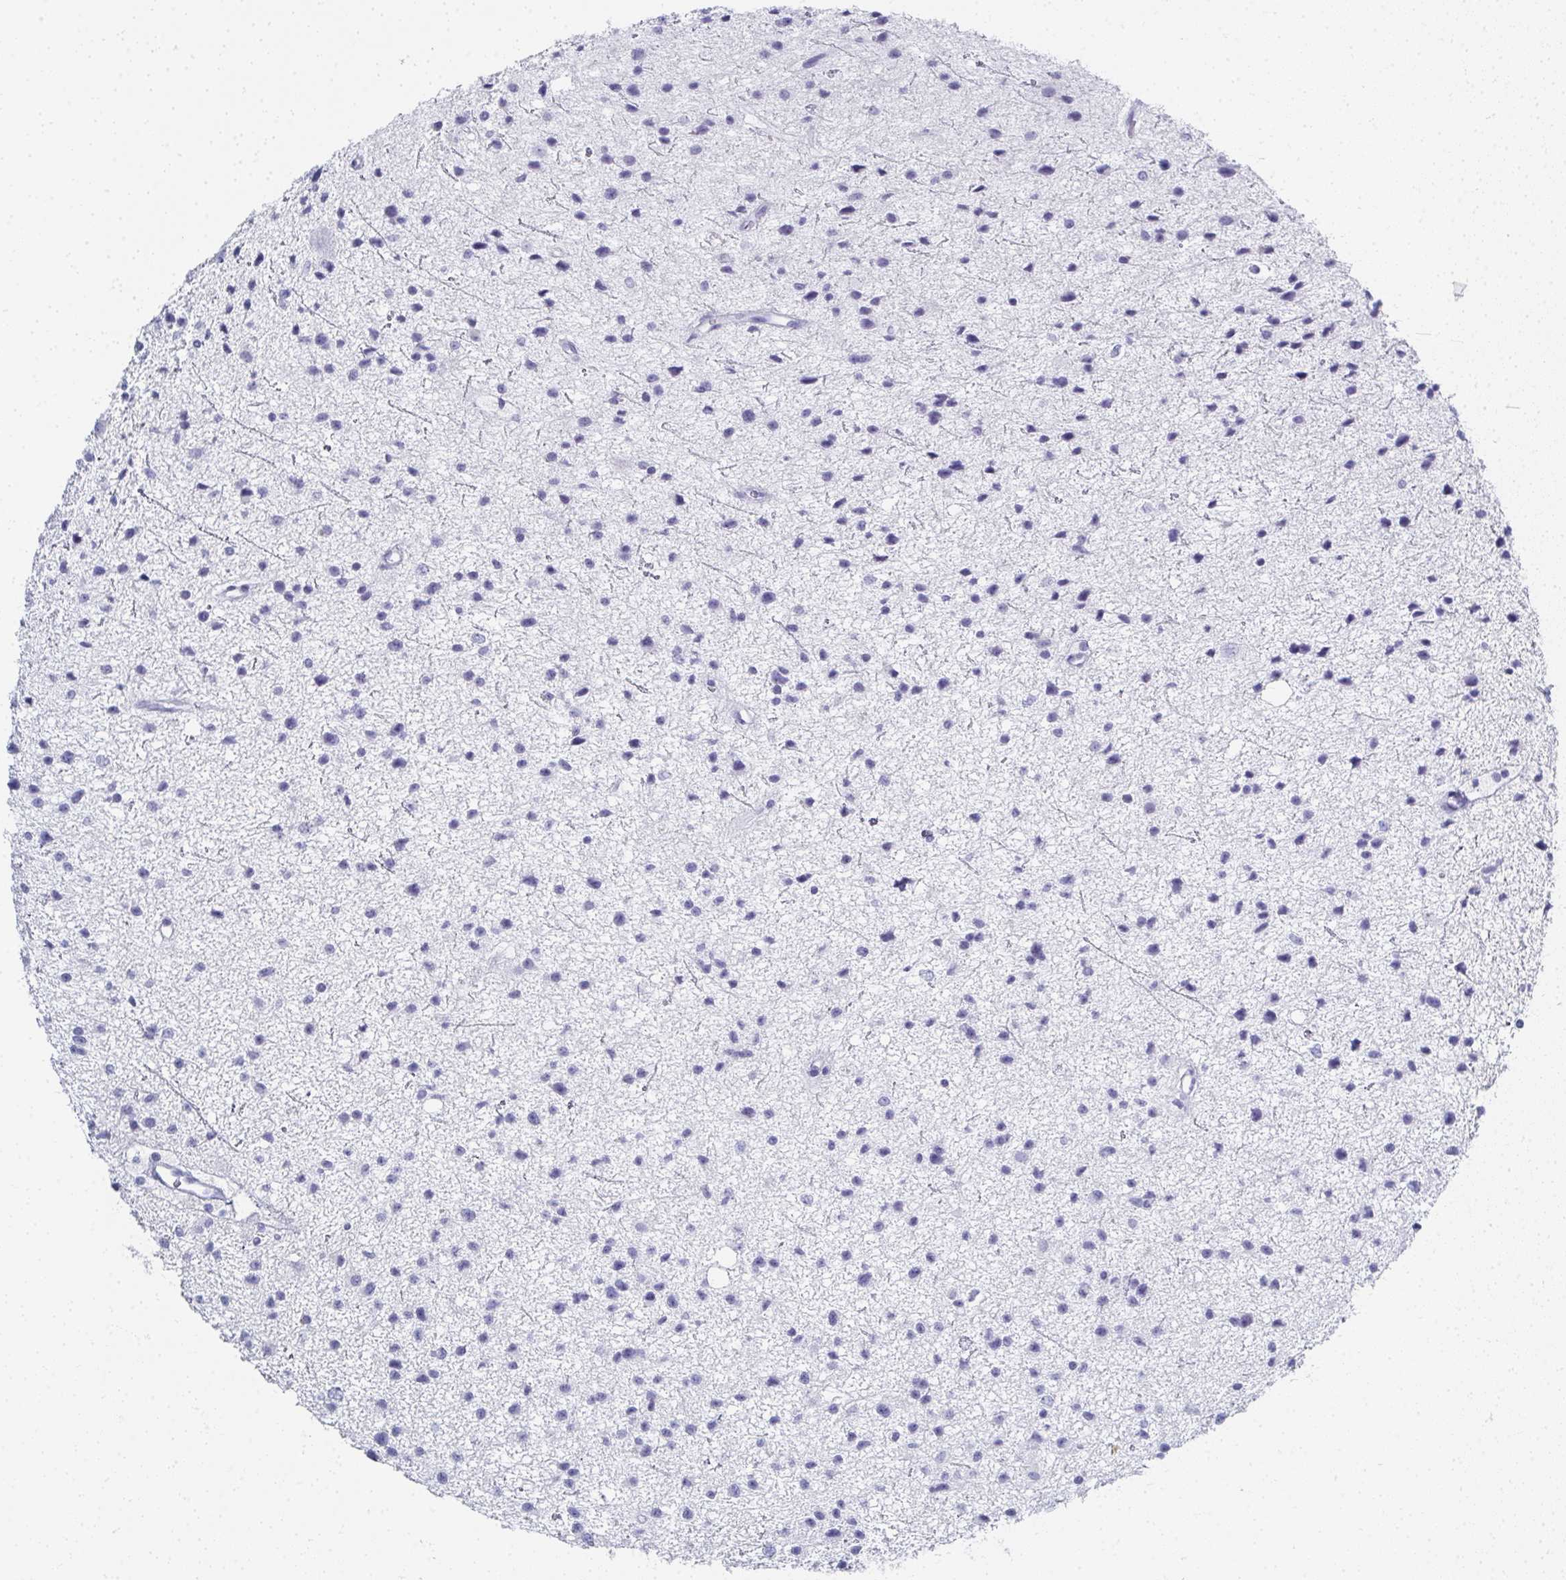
{"staining": {"intensity": "negative", "quantity": "none", "location": "none"}, "tissue": "glioma", "cell_type": "Tumor cells", "image_type": "cancer", "snomed": [{"axis": "morphology", "description": "Glioma, malignant, Low grade"}, {"axis": "topography", "description": "Brain"}], "caption": "The immunohistochemistry image has no significant positivity in tumor cells of malignant glioma (low-grade) tissue.", "gene": "SYCP1", "patient": {"sex": "male", "age": 43}}